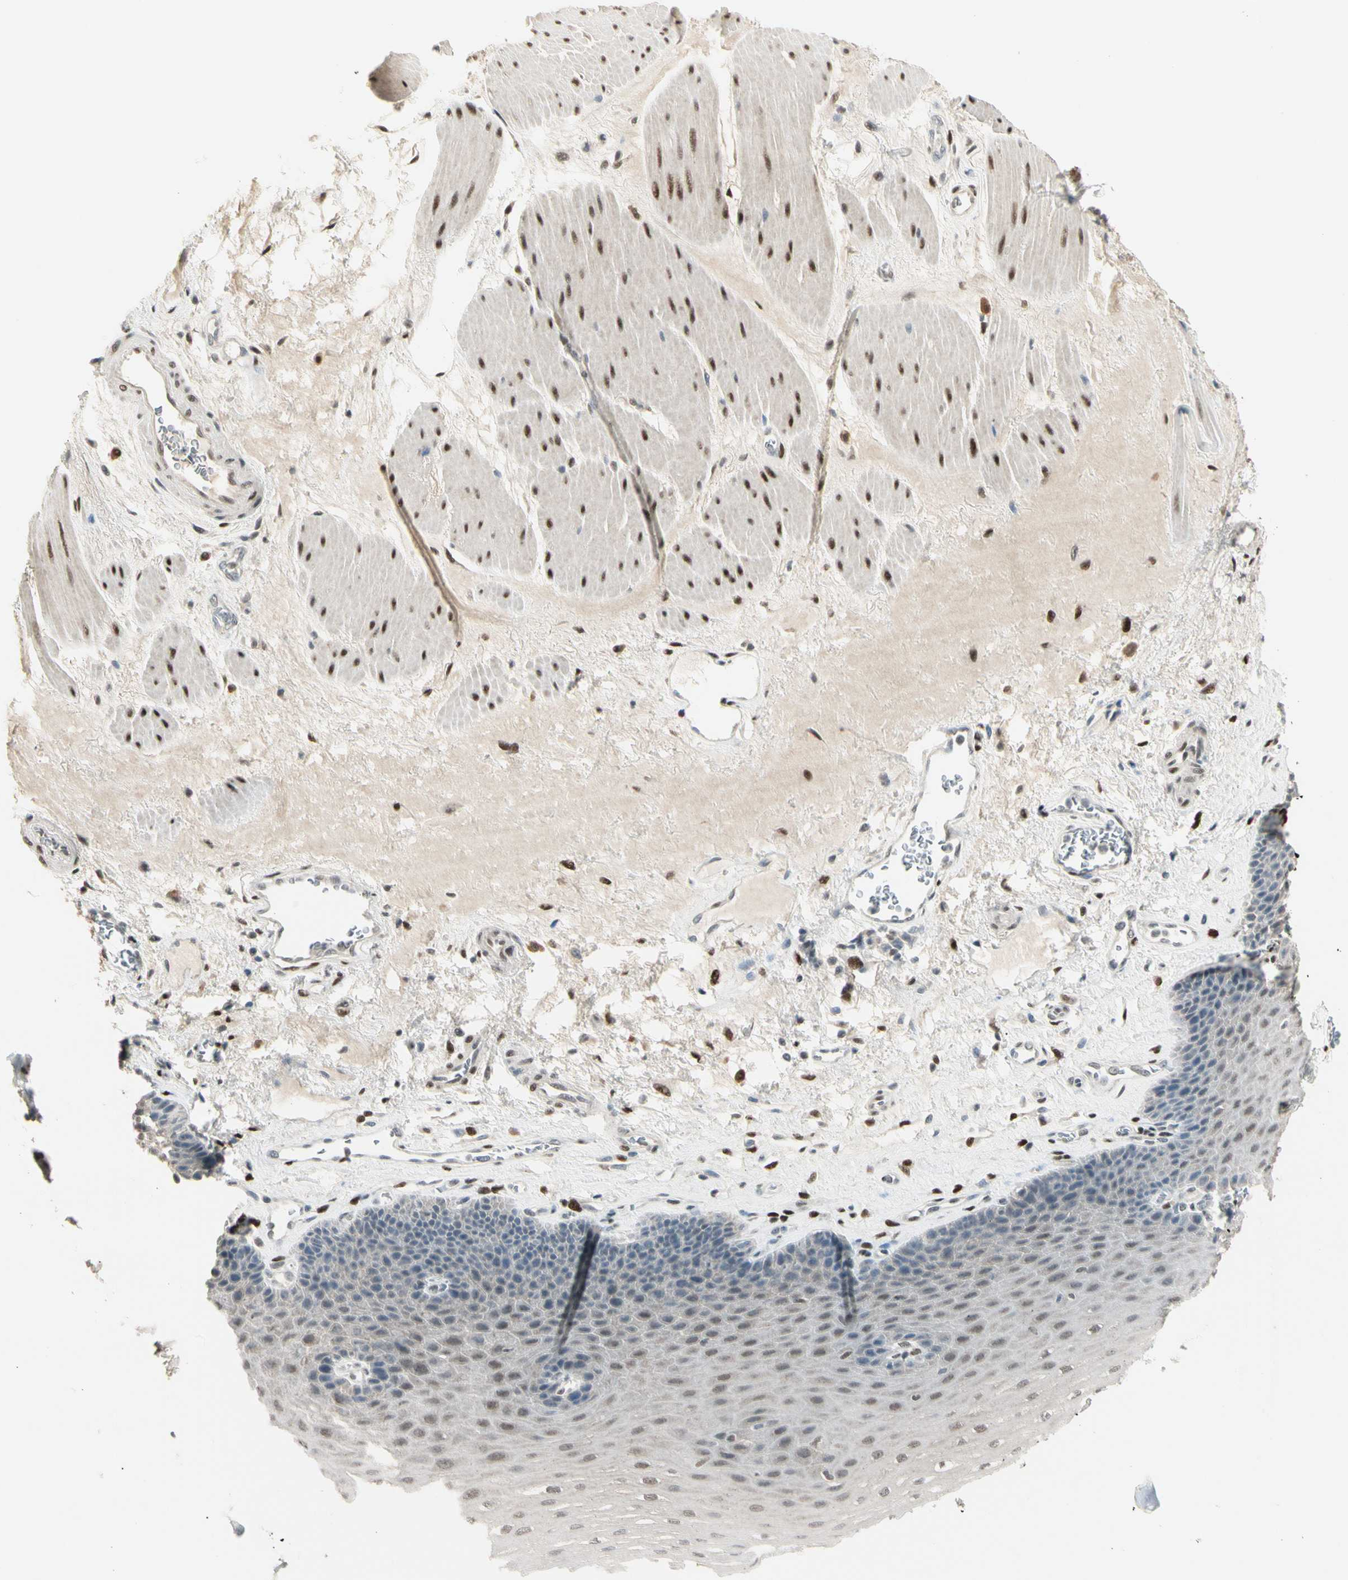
{"staining": {"intensity": "moderate", "quantity": "25%-75%", "location": "cytoplasmic/membranous,nuclear"}, "tissue": "esophagus", "cell_type": "Squamous epithelial cells", "image_type": "normal", "snomed": [{"axis": "morphology", "description": "Normal tissue, NOS"}, {"axis": "topography", "description": "Esophagus"}], "caption": "IHC photomicrograph of benign esophagus: human esophagus stained using immunohistochemistry (IHC) exhibits medium levels of moderate protein expression localized specifically in the cytoplasmic/membranous,nuclear of squamous epithelial cells, appearing as a cytoplasmic/membranous,nuclear brown color.", "gene": "ATXN1", "patient": {"sex": "female", "age": 72}}